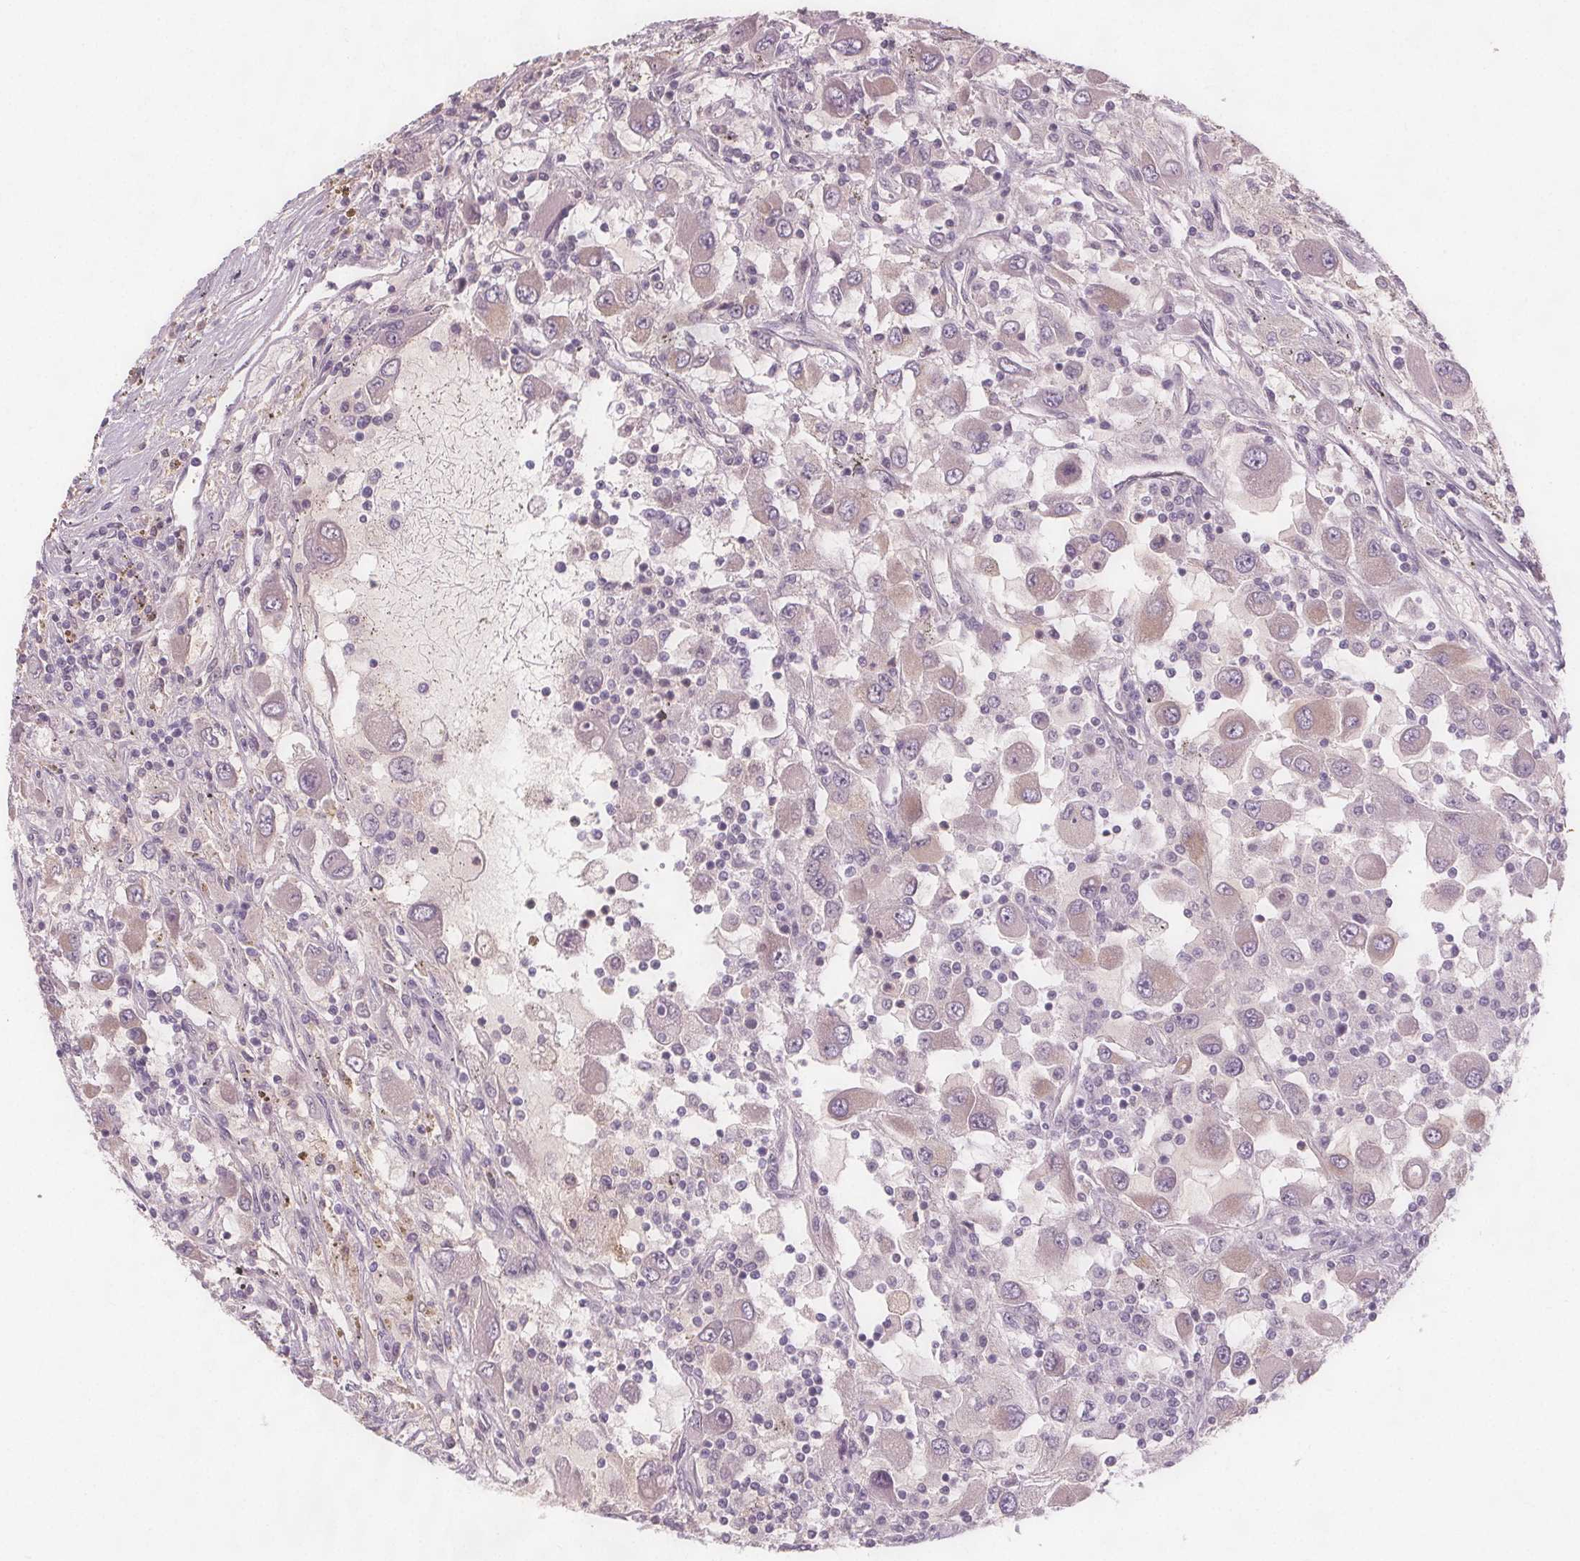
{"staining": {"intensity": "negative", "quantity": "none", "location": "none"}, "tissue": "renal cancer", "cell_type": "Tumor cells", "image_type": "cancer", "snomed": [{"axis": "morphology", "description": "Adenocarcinoma, NOS"}, {"axis": "topography", "description": "Kidney"}], "caption": "DAB immunohistochemical staining of human renal adenocarcinoma demonstrates no significant positivity in tumor cells. (Stains: DAB (3,3'-diaminobenzidine) immunohistochemistry (IHC) with hematoxylin counter stain, Microscopy: brightfield microscopy at high magnification).", "gene": "VNN1", "patient": {"sex": "female", "age": 67}}